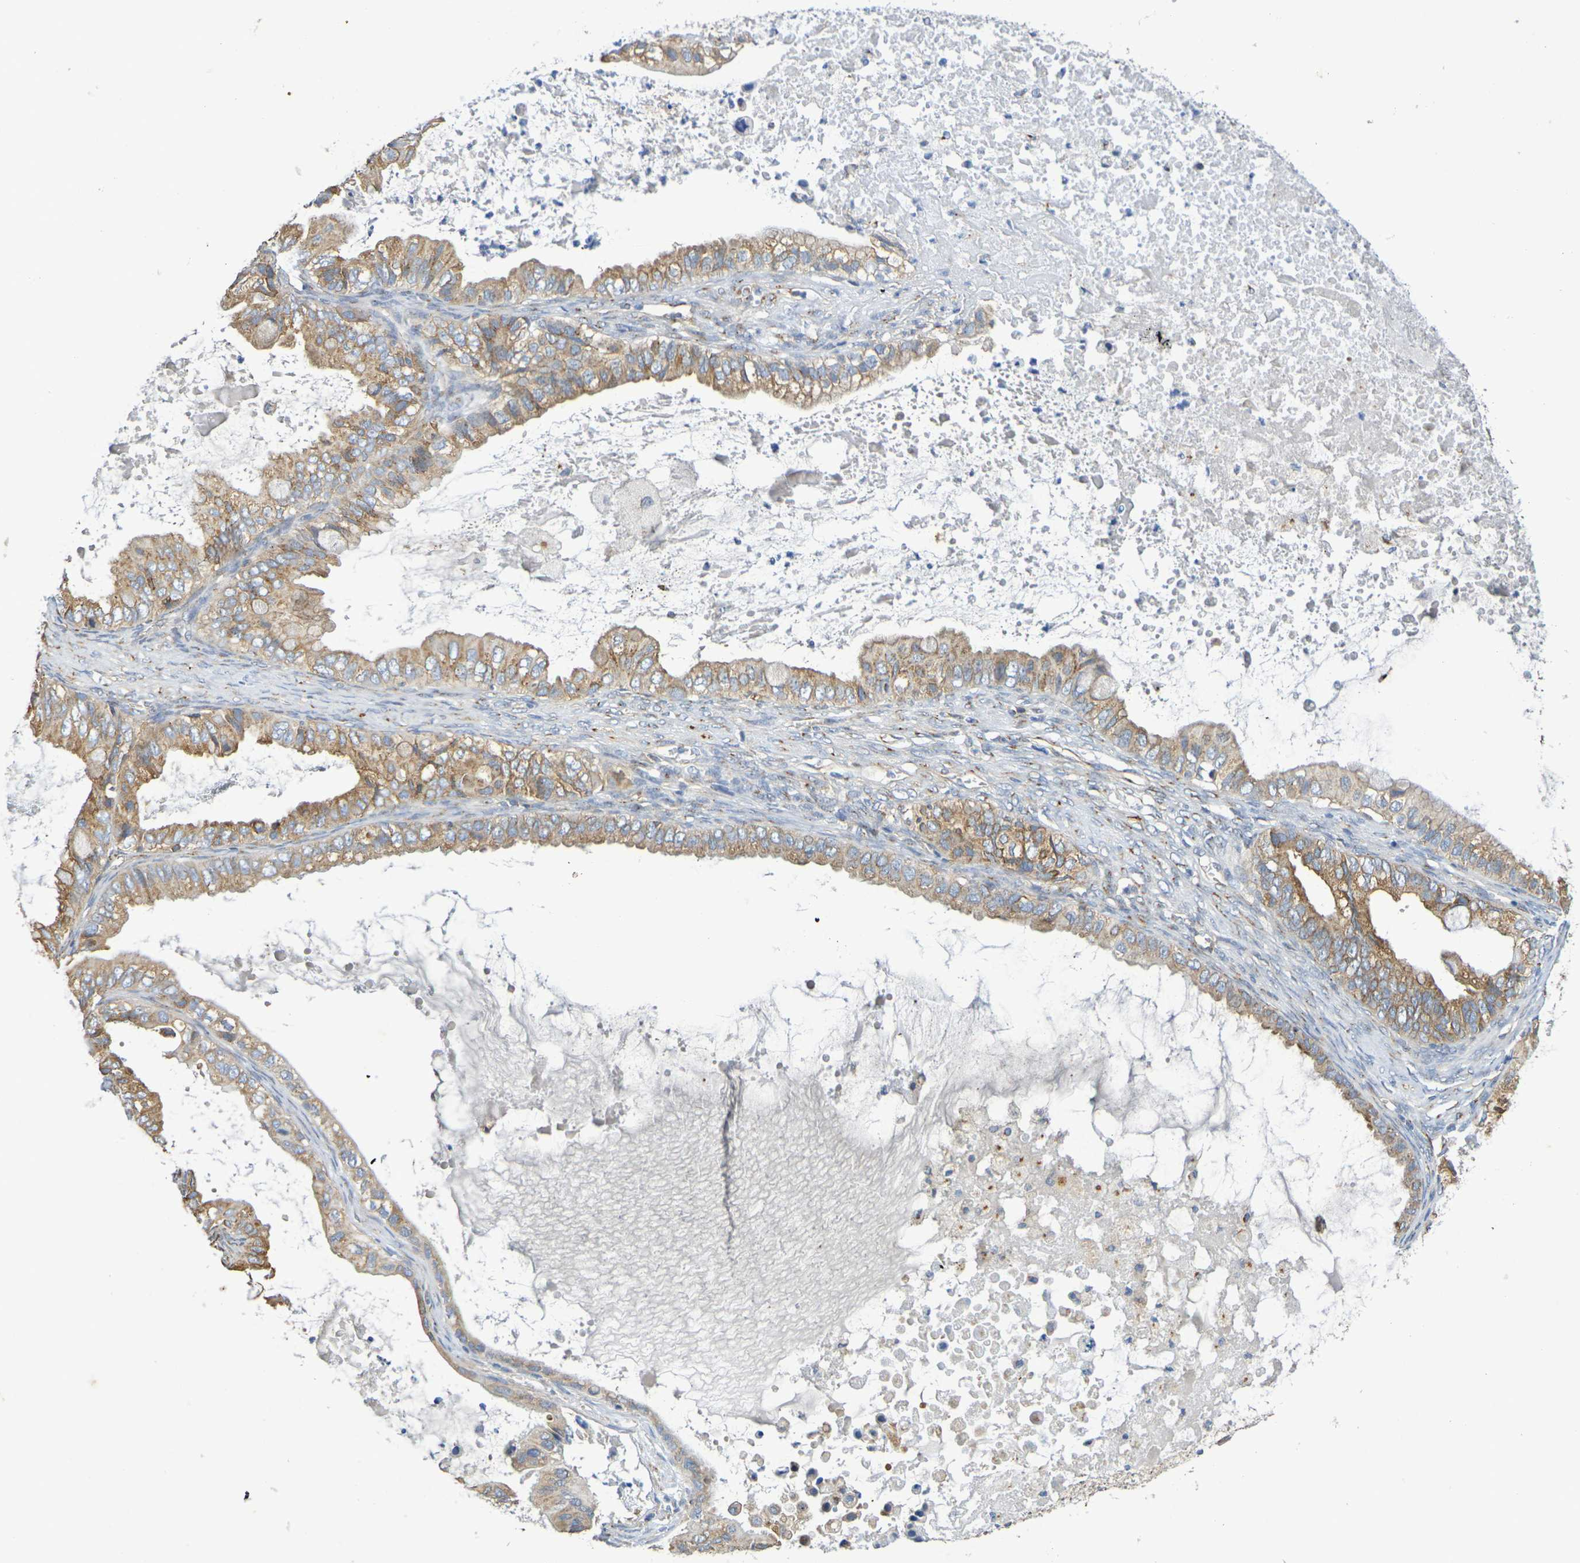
{"staining": {"intensity": "moderate", "quantity": ">75%", "location": "cytoplasmic/membranous"}, "tissue": "ovarian cancer", "cell_type": "Tumor cells", "image_type": "cancer", "snomed": [{"axis": "morphology", "description": "Cystadenocarcinoma, mucinous, NOS"}, {"axis": "topography", "description": "Ovary"}], "caption": "Ovarian mucinous cystadenocarcinoma stained with immunohistochemistry demonstrates moderate cytoplasmic/membranous staining in approximately >75% of tumor cells.", "gene": "DCP2", "patient": {"sex": "female", "age": 80}}